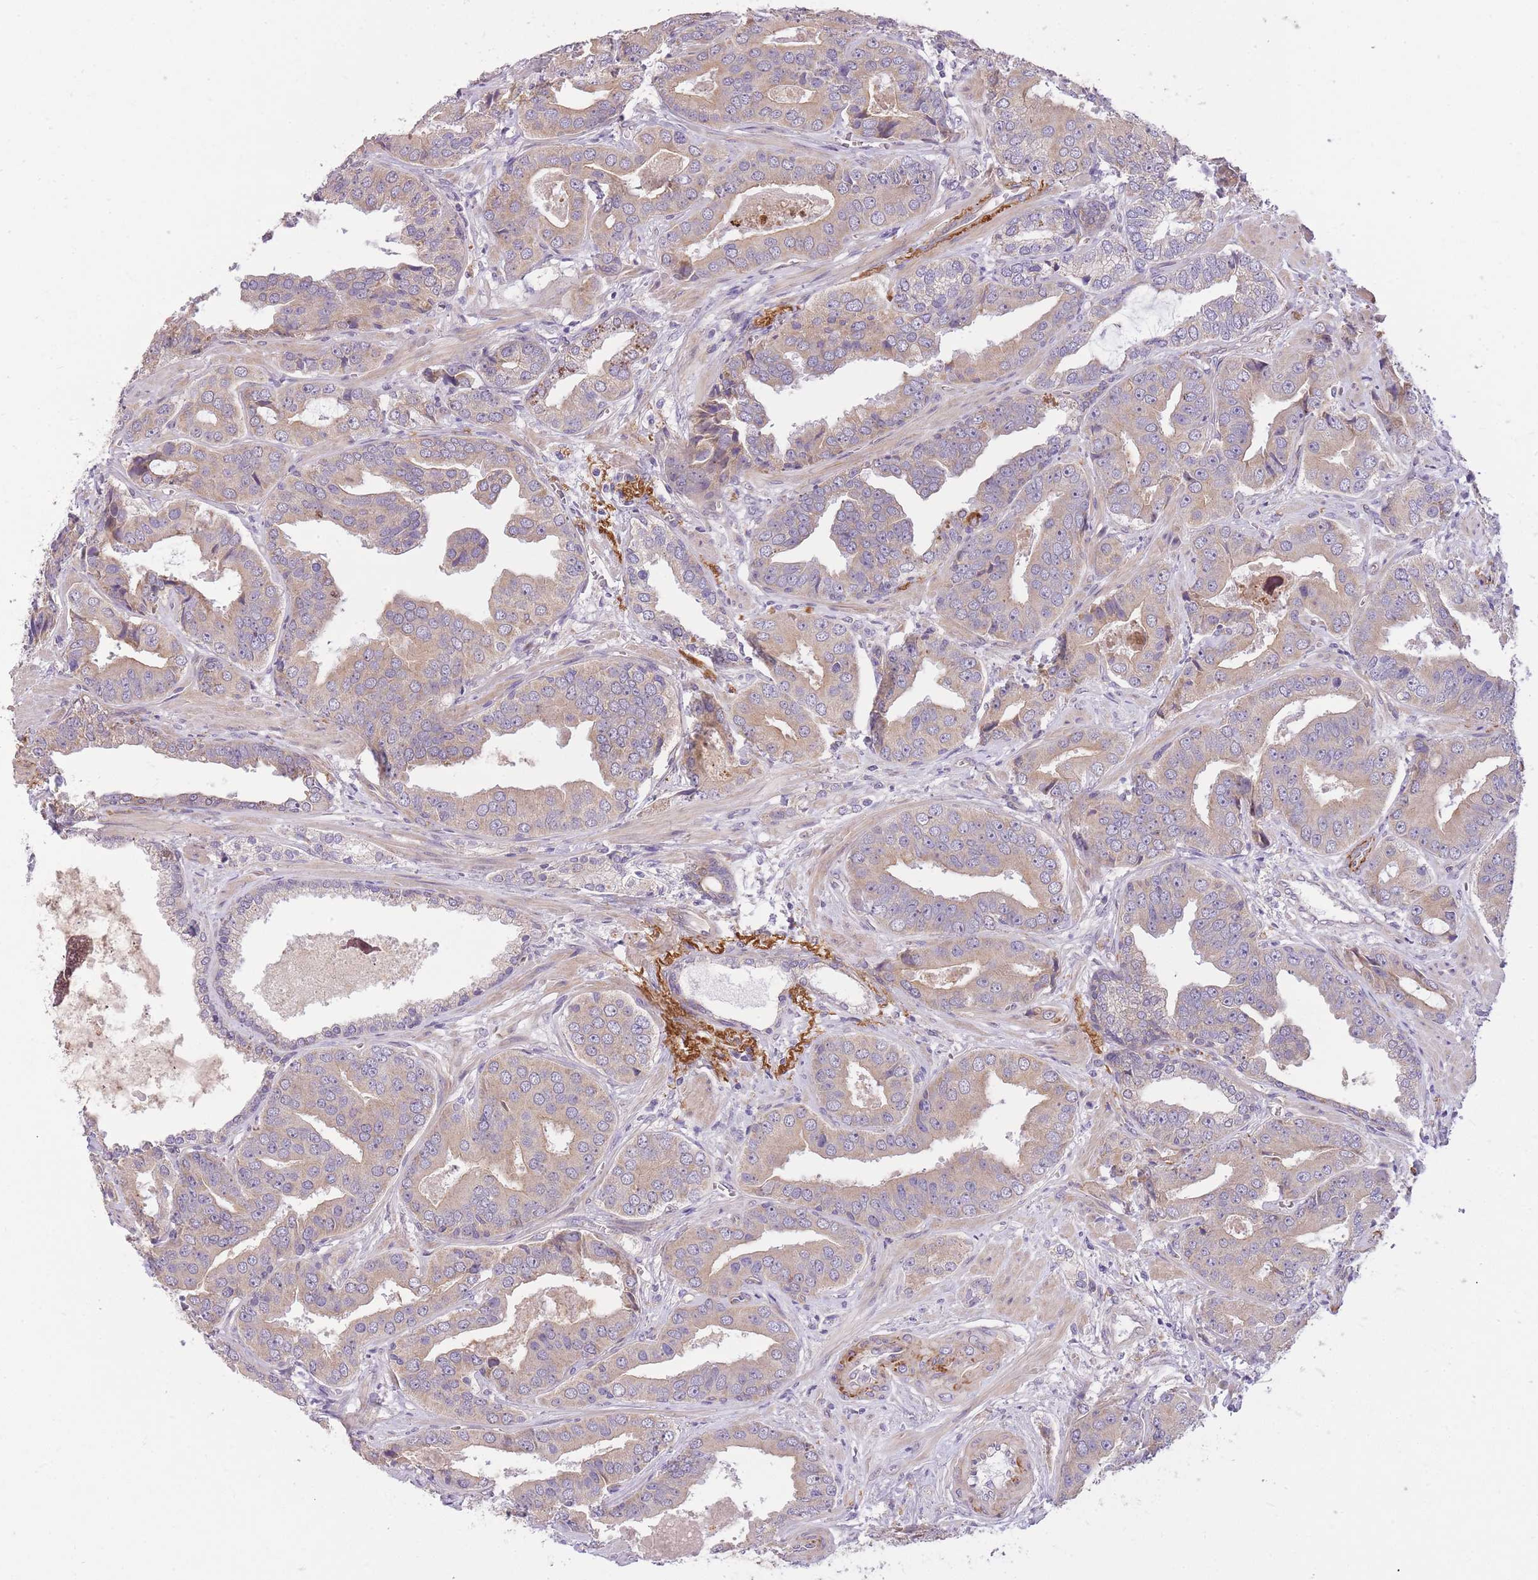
{"staining": {"intensity": "weak", "quantity": "25%-75%", "location": "cytoplasmic/membranous"}, "tissue": "prostate cancer", "cell_type": "Tumor cells", "image_type": "cancer", "snomed": [{"axis": "morphology", "description": "Adenocarcinoma, High grade"}, {"axis": "topography", "description": "Prostate"}], "caption": "Immunohistochemical staining of high-grade adenocarcinoma (prostate) reveals weak cytoplasmic/membranous protein staining in about 25%-75% of tumor cells.", "gene": "REV1", "patient": {"sex": "male", "age": 71}}